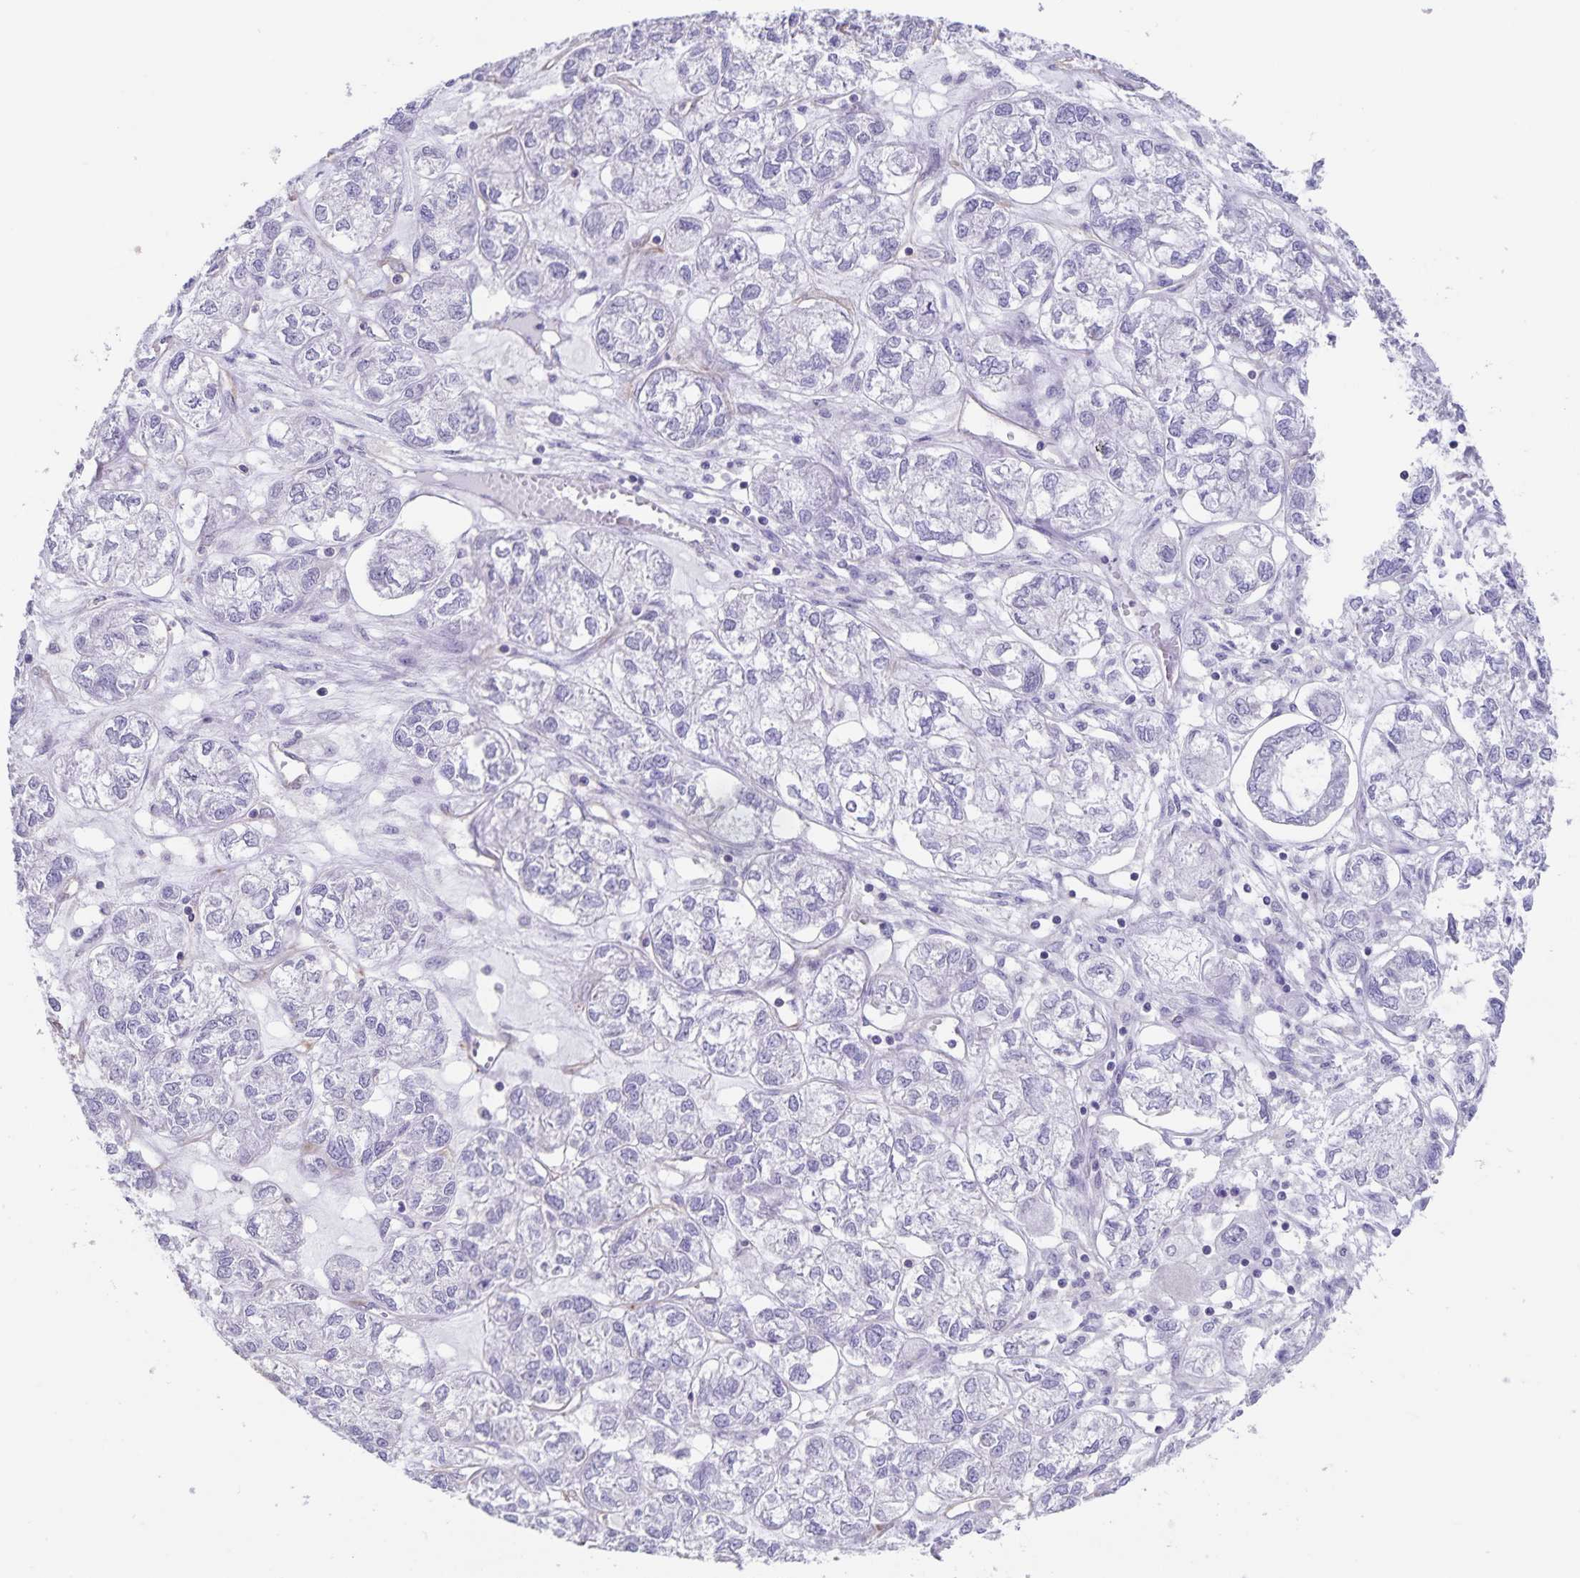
{"staining": {"intensity": "negative", "quantity": "none", "location": "none"}, "tissue": "ovarian cancer", "cell_type": "Tumor cells", "image_type": "cancer", "snomed": [{"axis": "morphology", "description": "Carcinoma, endometroid"}, {"axis": "topography", "description": "Ovary"}], "caption": "The photomicrograph exhibits no staining of tumor cells in ovarian endometroid carcinoma.", "gene": "SYNM", "patient": {"sex": "female", "age": 64}}